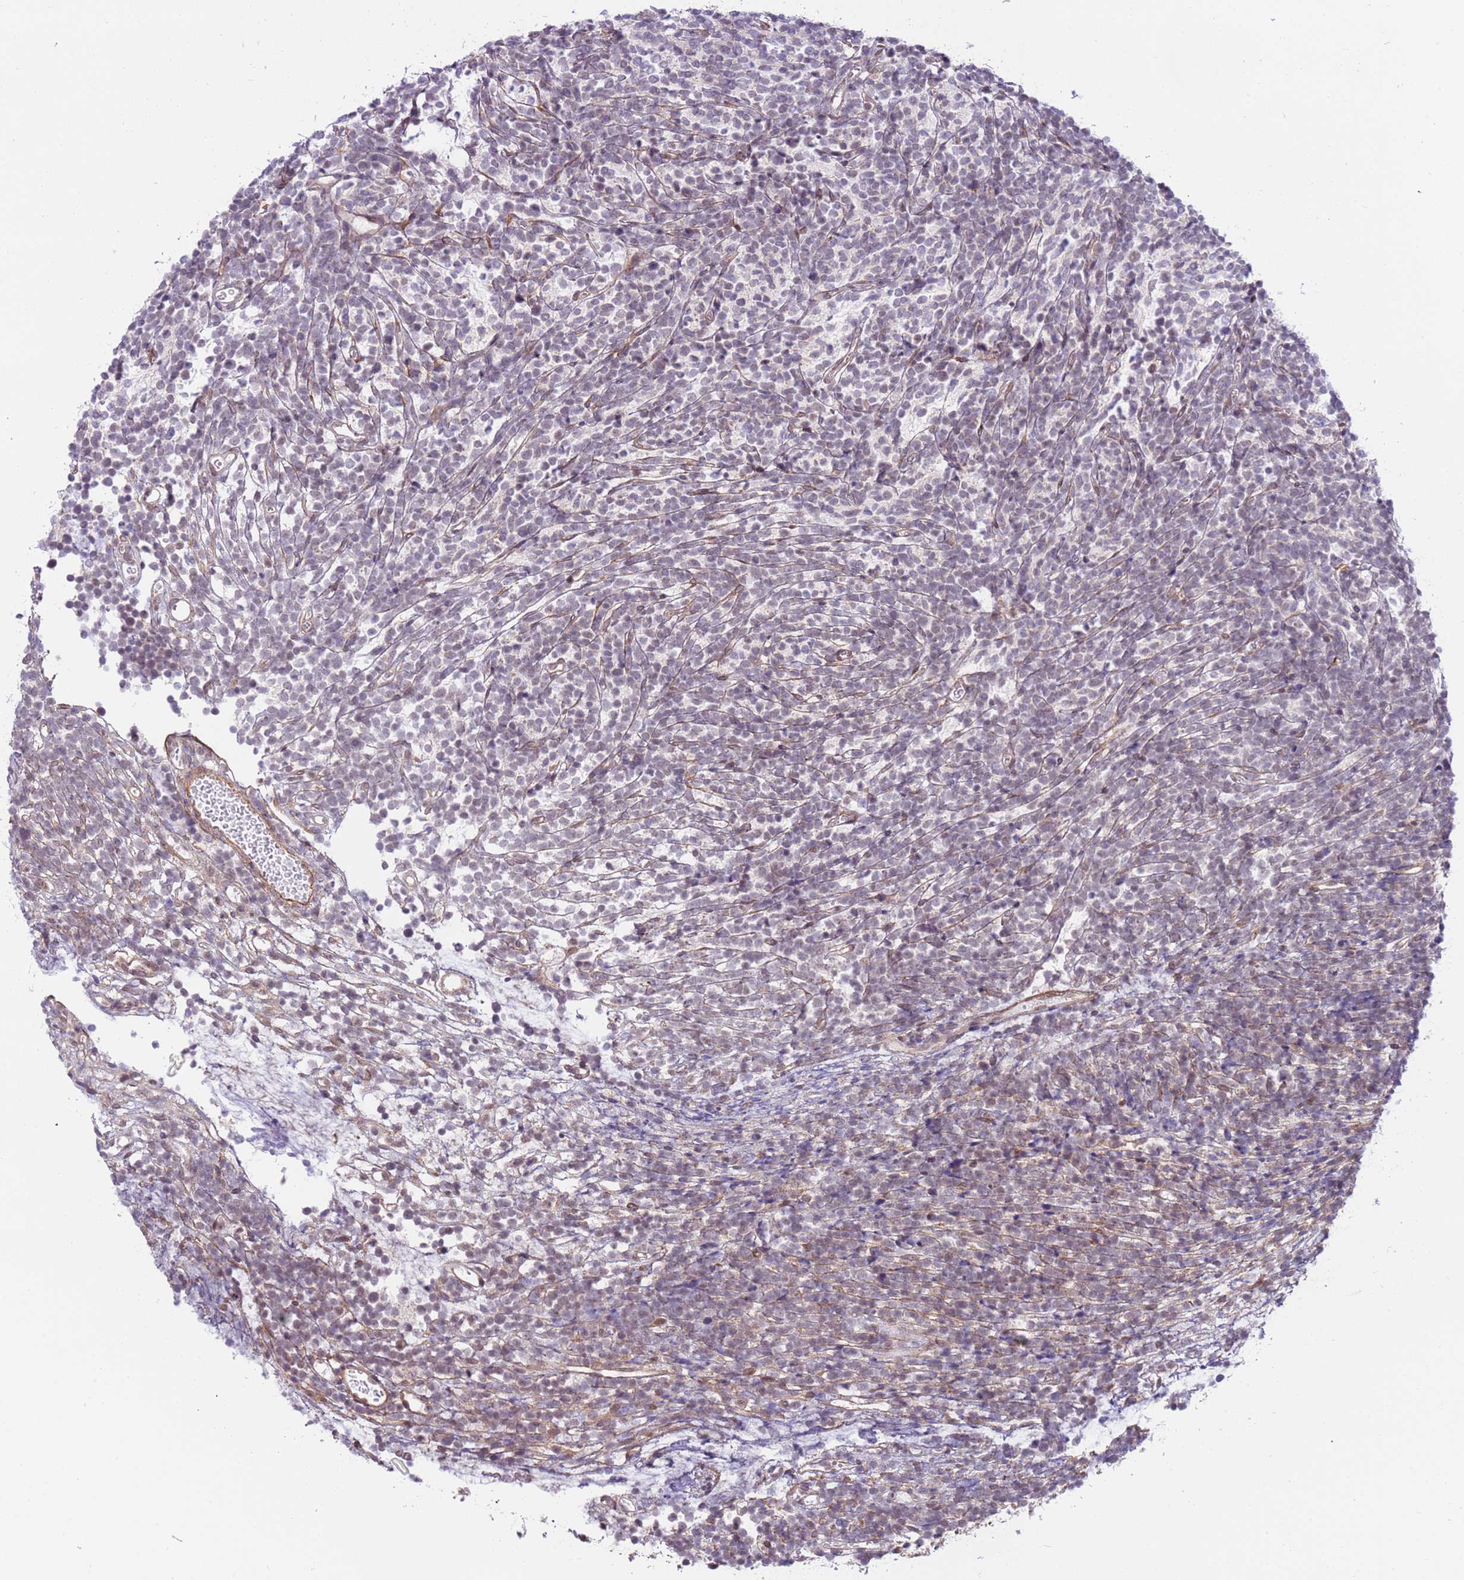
{"staining": {"intensity": "negative", "quantity": "none", "location": "none"}, "tissue": "glioma", "cell_type": "Tumor cells", "image_type": "cancer", "snomed": [{"axis": "morphology", "description": "Glioma, malignant, Low grade"}, {"axis": "topography", "description": "Brain"}], "caption": "Glioma was stained to show a protein in brown. There is no significant staining in tumor cells. (Brightfield microscopy of DAB (3,3'-diaminobenzidine) immunohistochemistry at high magnification).", "gene": "DCAF4", "patient": {"sex": "female", "age": 1}}